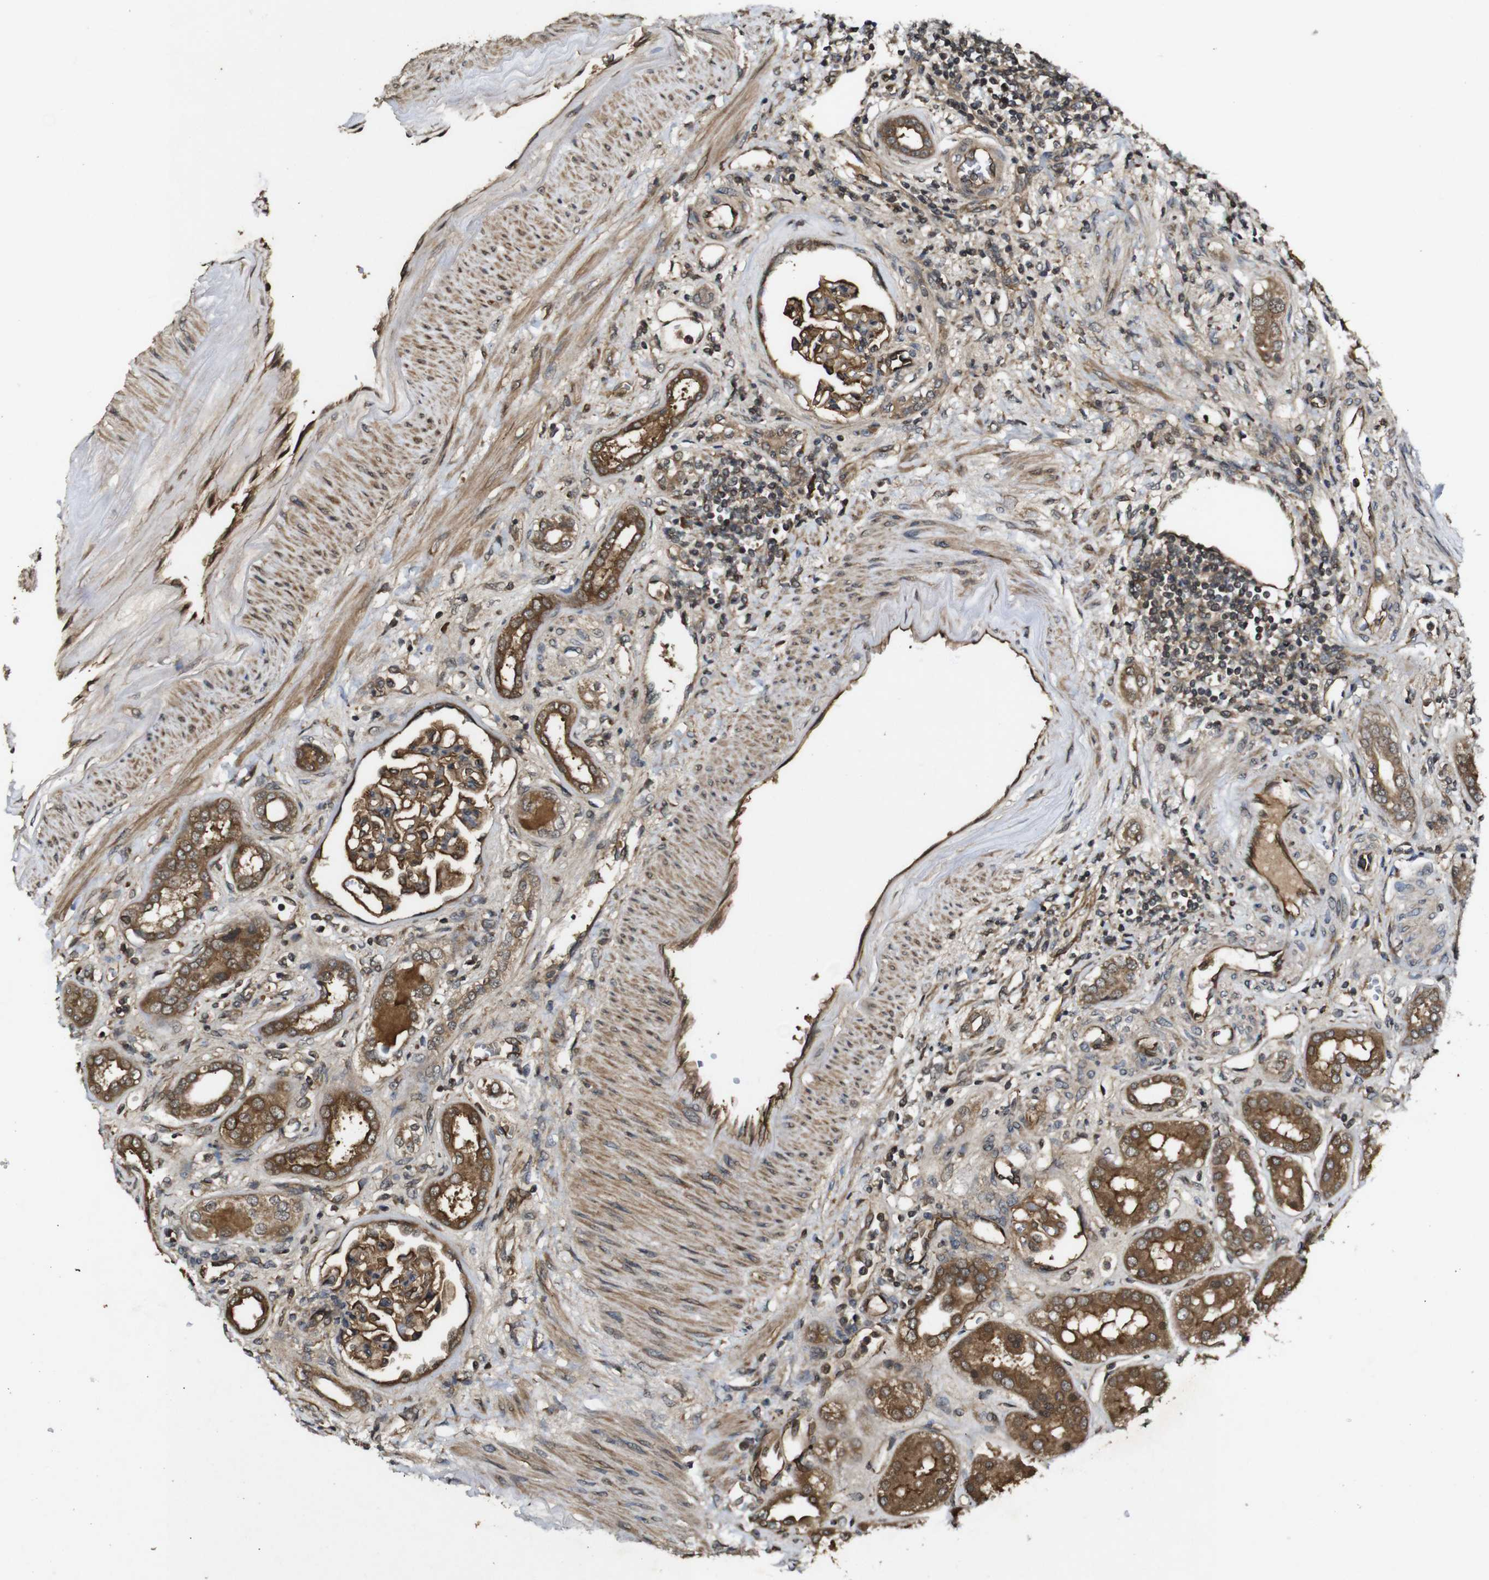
{"staining": {"intensity": "moderate", "quantity": ">75%", "location": "cytoplasmic/membranous"}, "tissue": "kidney", "cell_type": "Cells in glomeruli", "image_type": "normal", "snomed": [{"axis": "morphology", "description": "Normal tissue, NOS"}, {"axis": "topography", "description": "Kidney"}], "caption": "This image reveals immunohistochemistry (IHC) staining of unremarkable human kidney, with medium moderate cytoplasmic/membranous staining in about >75% of cells in glomeruli.", "gene": "RIPK1", "patient": {"sex": "male", "age": 59}}